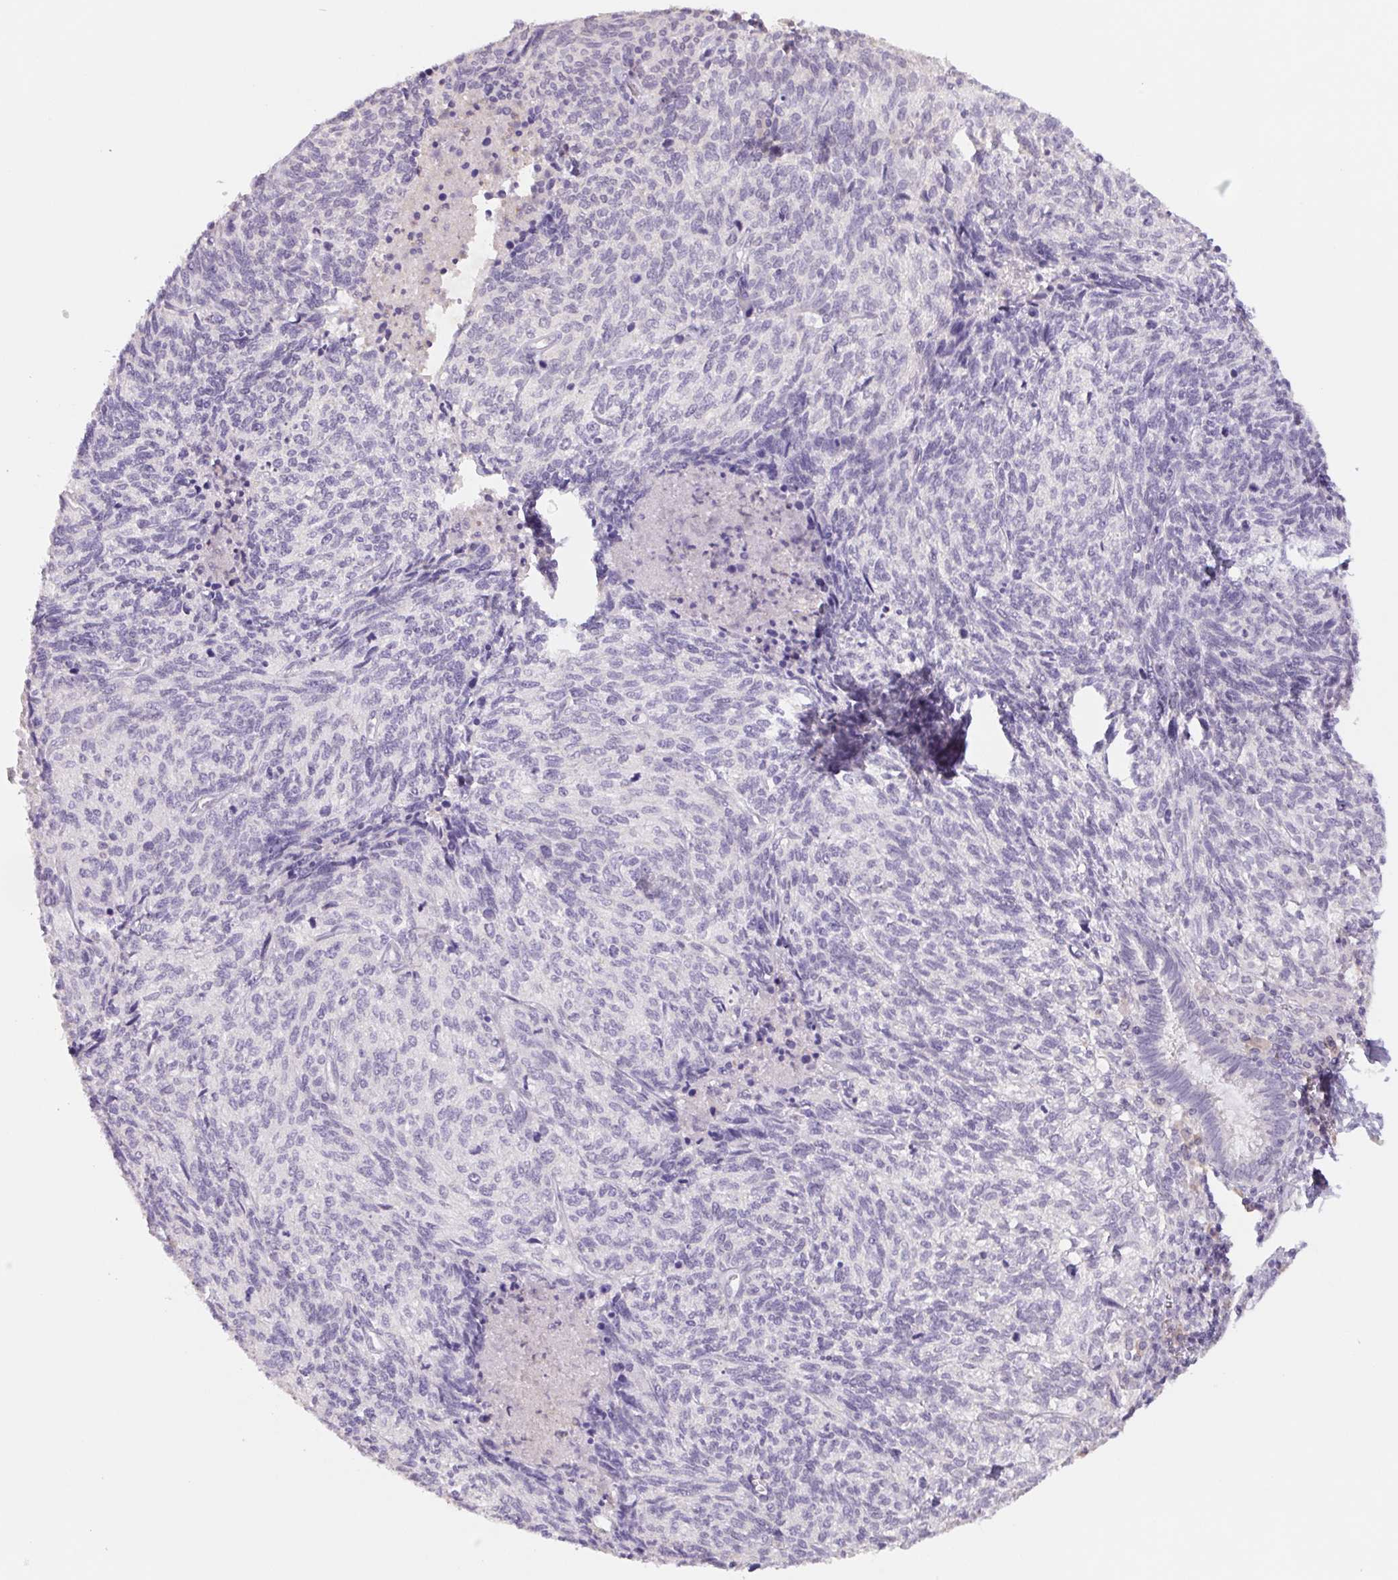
{"staining": {"intensity": "negative", "quantity": "none", "location": "none"}, "tissue": "cervical cancer", "cell_type": "Tumor cells", "image_type": "cancer", "snomed": [{"axis": "morphology", "description": "Squamous cell carcinoma, NOS"}, {"axis": "topography", "description": "Cervix"}], "caption": "DAB immunohistochemical staining of human cervical squamous cell carcinoma displays no significant positivity in tumor cells.", "gene": "PNMA8B", "patient": {"sex": "female", "age": 45}}